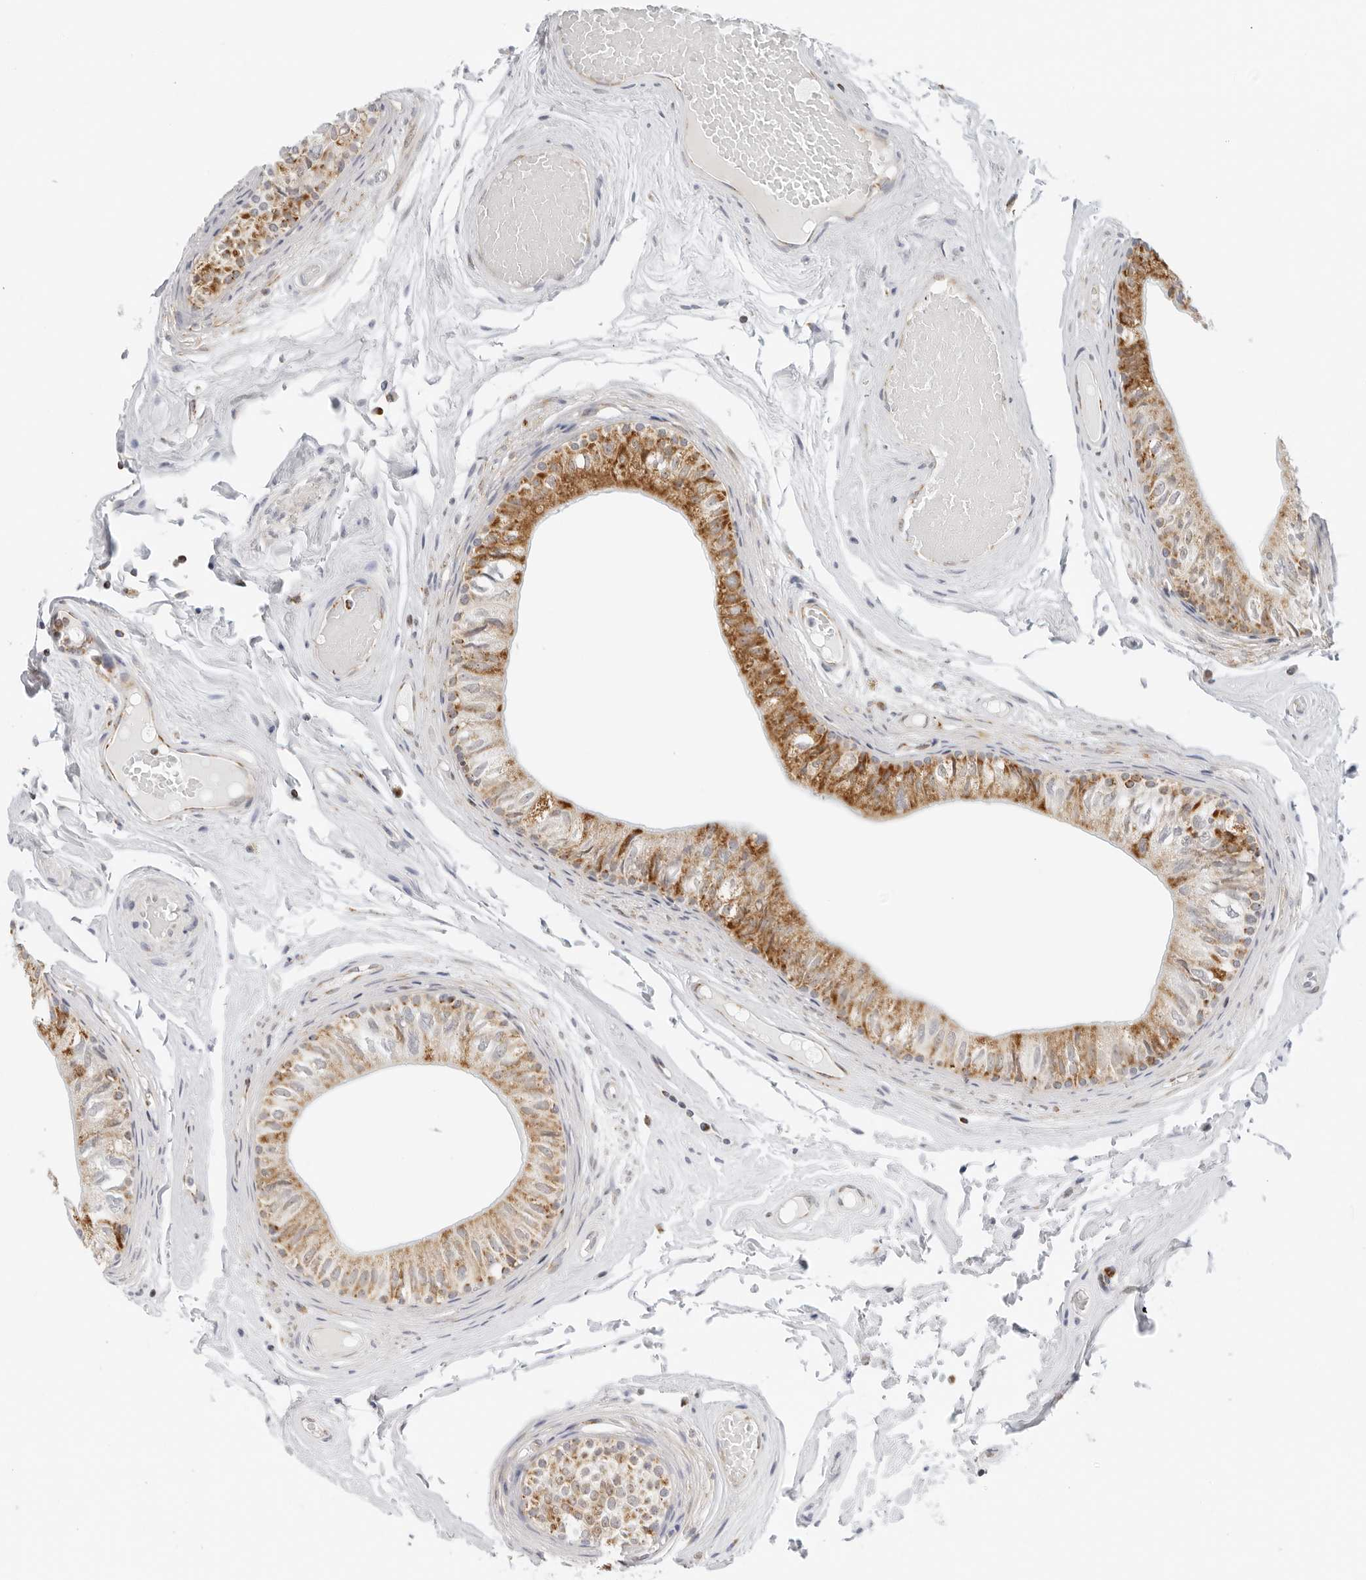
{"staining": {"intensity": "strong", "quantity": "25%-75%", "location": "cytoplasmic/membranous"}, "tissue": "epididymis", "cell_type": "Glandular cells", "image_type": "normal", "snomed": [{"axis": "morphology", "description": "Normal tissue, NOS"}, {"axis": "topography", "description": "Epididymis"}], "caption": "This image displays IHC staining of normal epididymis, with high strong cytoplasmic/membranous staining in approximately 25%-75% of glandular cells.", "gene": "RC3H1", "patient": {"sex": "male", "age": 79}}